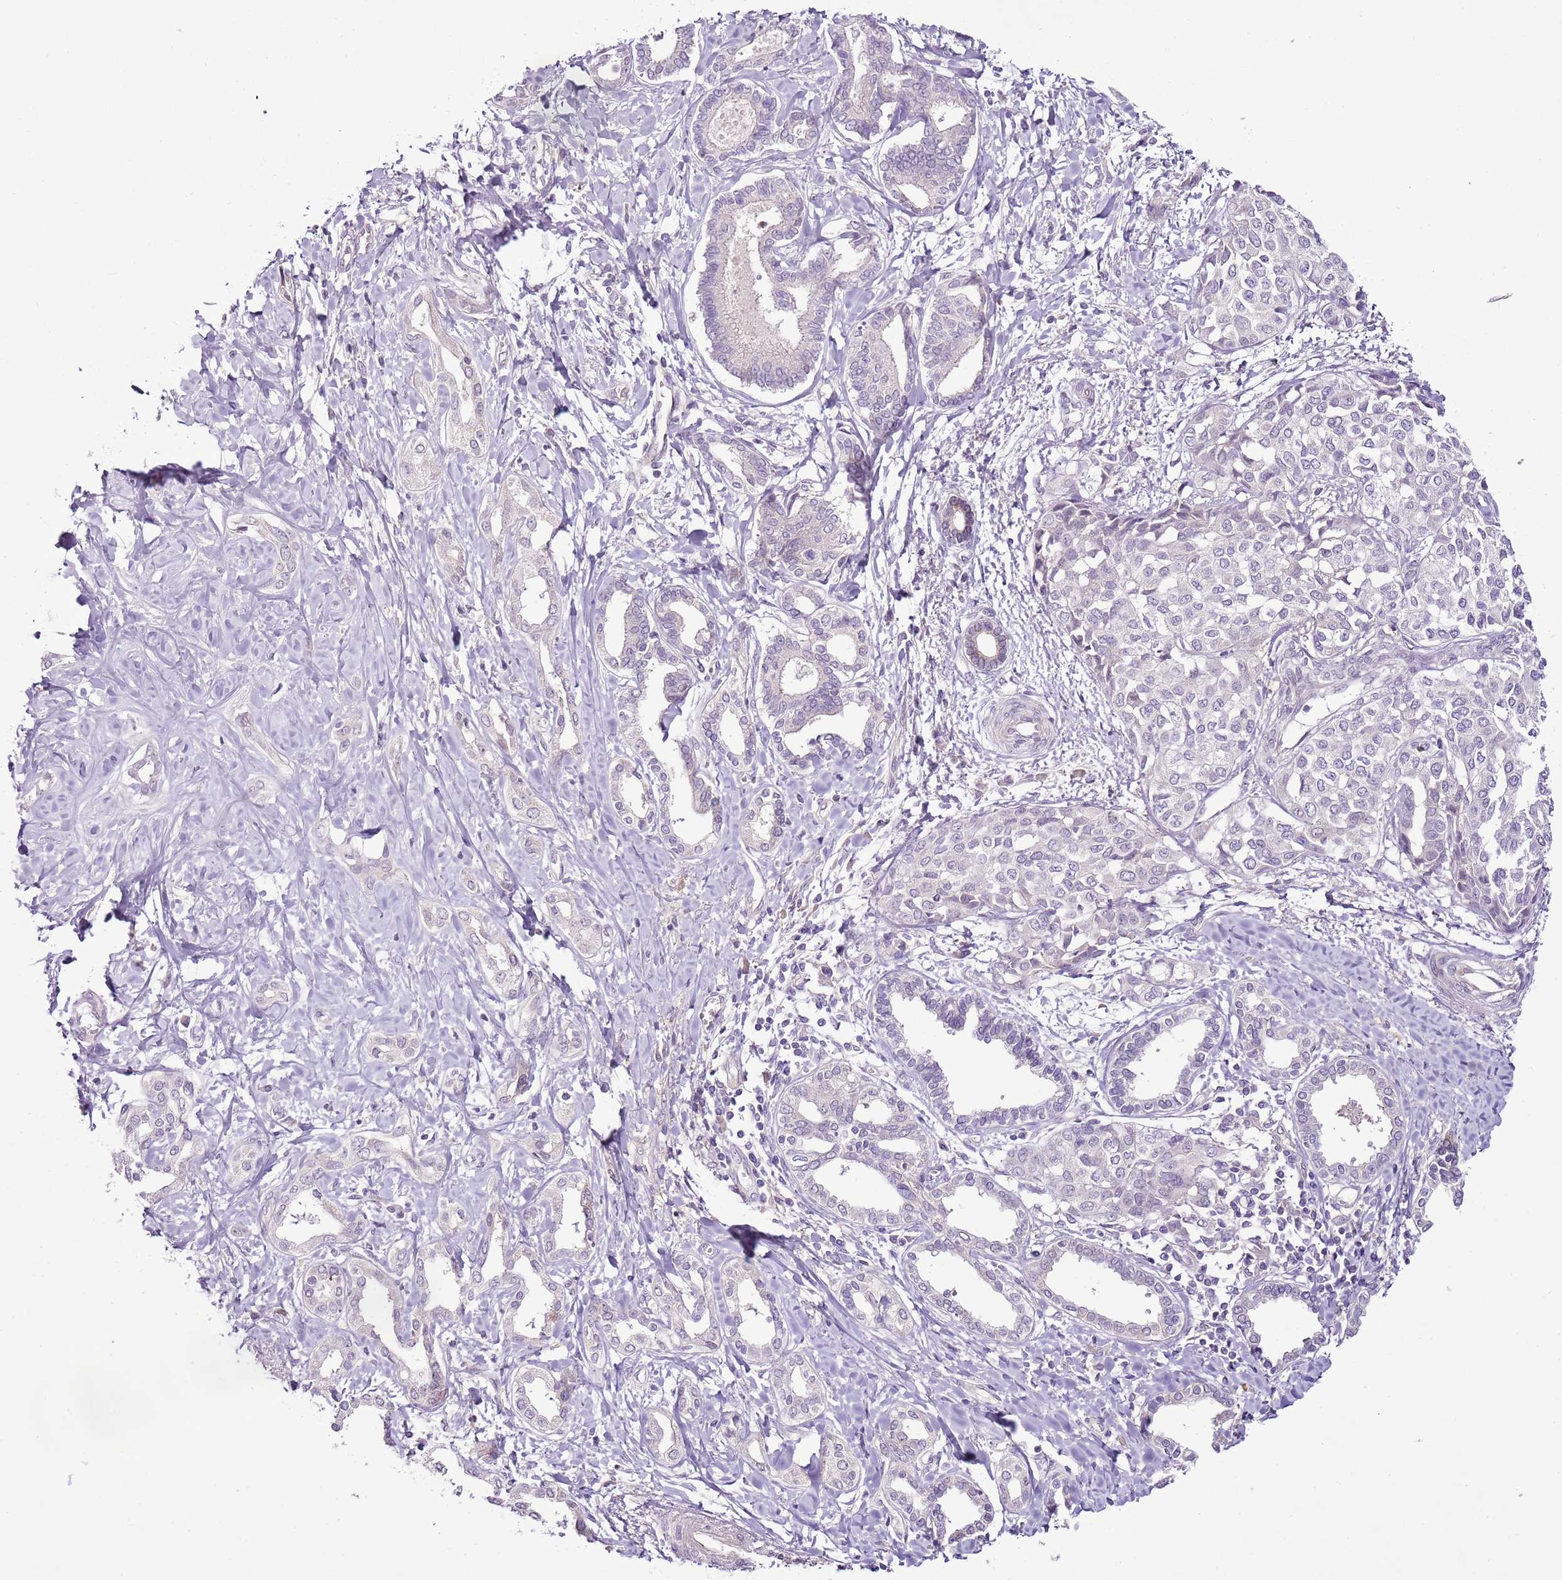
{"staining": {"intensity": "negative", "quantity": "none", "location": "none"}, "tissue": "liver cancer", "cell_type": "Tumor cells", "image_type": "cancer", "snomed": [{"axis": "morphology", "description": "Cholangiocarcinoma"}, {"axis": "topography", "description": "Liver"}], "caption": "High power microscopy image of an immunohistochemistry histopathology image of liver cancer (cholangiocarcinoma), revealing no significant staining in tumor cells. The staining was performed using DAB to visualize the protein expression in brown, while the nuclei were stained in blue with hematoxylin (Magnification: 20x).", "gene": "CMKLR1", "patient": {"sex": "female", "age": 77}}